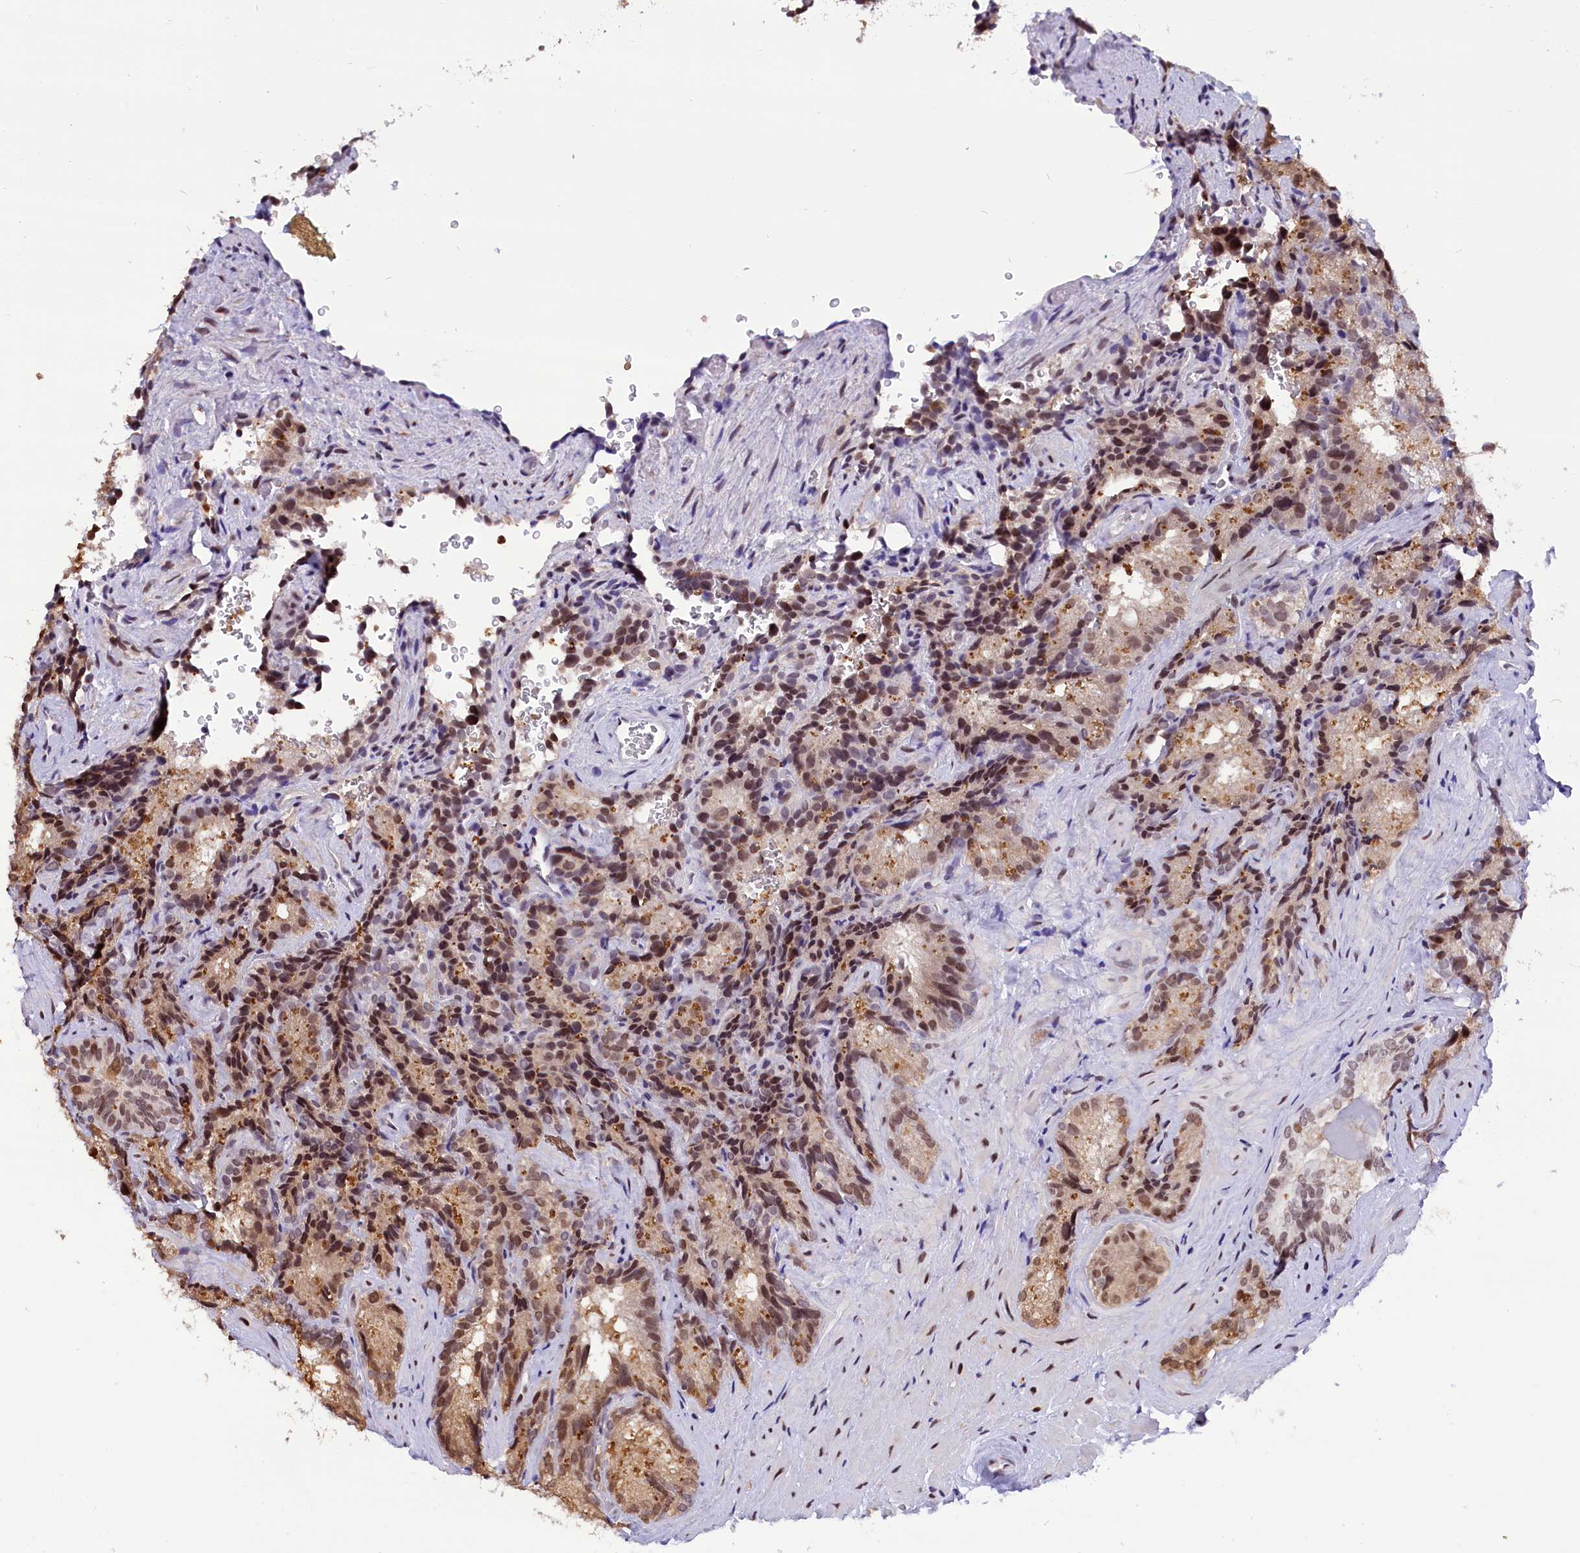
{"staining": {"intensity": "moderate", "quantity": ">75%", "location": "cytoplasmic/membranous,nuclear"}, "tissue": "seminal vesicle", "cell_type": "Glandular cells", "image_type": "normal", "snomed": [{"axis": "morphology", "description": "Normal tissue, NOS"}, {"axis": "topography", "description": "Seminal veicle"}], "caption": "Immunohistochemistry (IHC) photomicrograph of benign seminal vesicle stained for a protein (brown), which displays medium levels of moderate cytoplasmic/membranous,nuclear positivity in approximately >75% of glandular cells.", "gene": "CDYL2", "patient": {"sex": "male", "age": 58}}